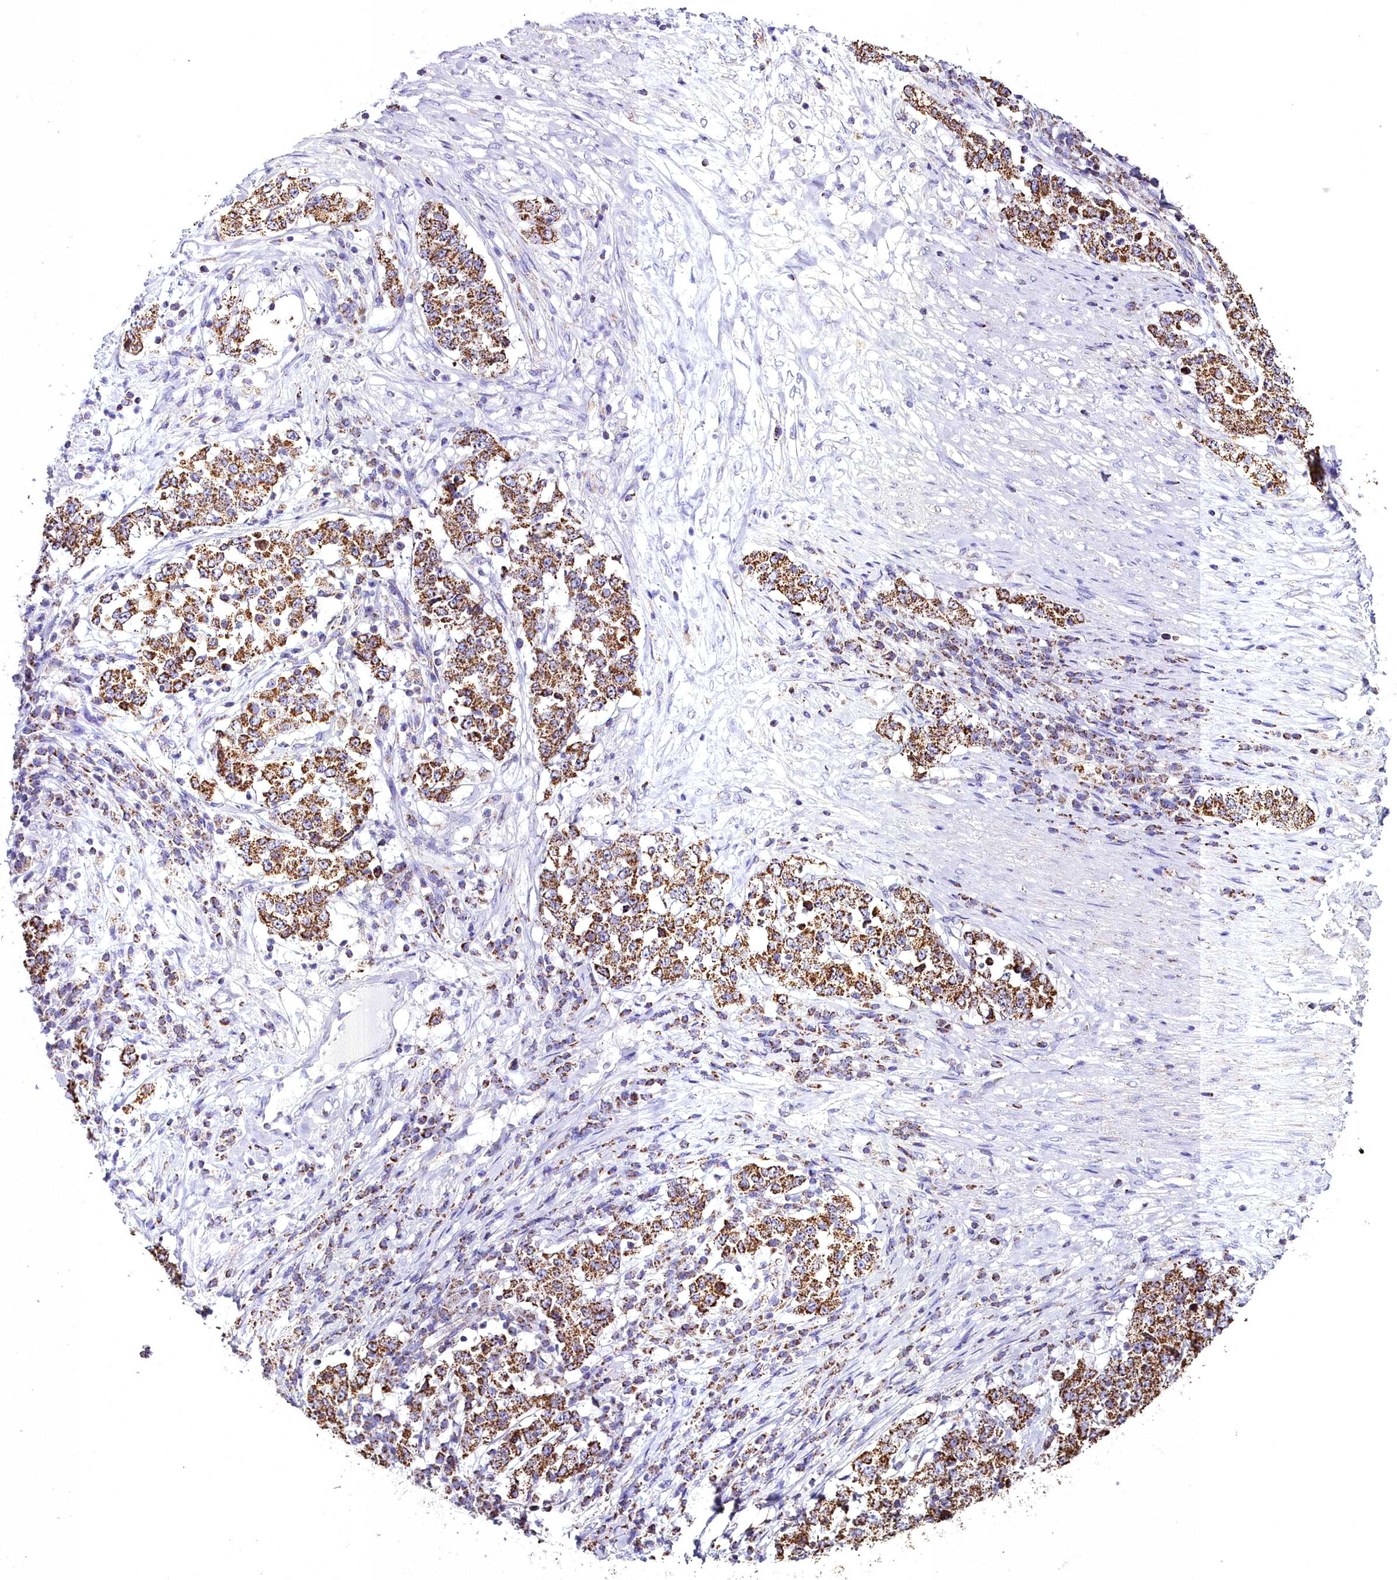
{"staining": {"intensity": "strong", "quantity": ">75%", "location": "cytoplasmic/membranous"}, "tissue": "stomach cancer", "cell_type": "Tumor cells", "image_type": "cancer", "snomed": [{"axis": "morphology", "description": "Adenocarcinoma, NOS"}, {"axis": "topography", "description": "Stomach"}], "caption": "IHC staining of stomach cancer (adenocarcinoma), which demonstrates high levels of strong cytoplasmic/membranous expression in approximately >75% of tumor cells indicating strong cytoplasmic/membranous protein positivity. The staining was performed using DAB (3,3'-diaminobenzidine) (brown) for protein detection and nuclei were counterstained in hematoxylin (blue).", "gene": "WDFY3", "patient": {"sex": "male", "age": 59}}